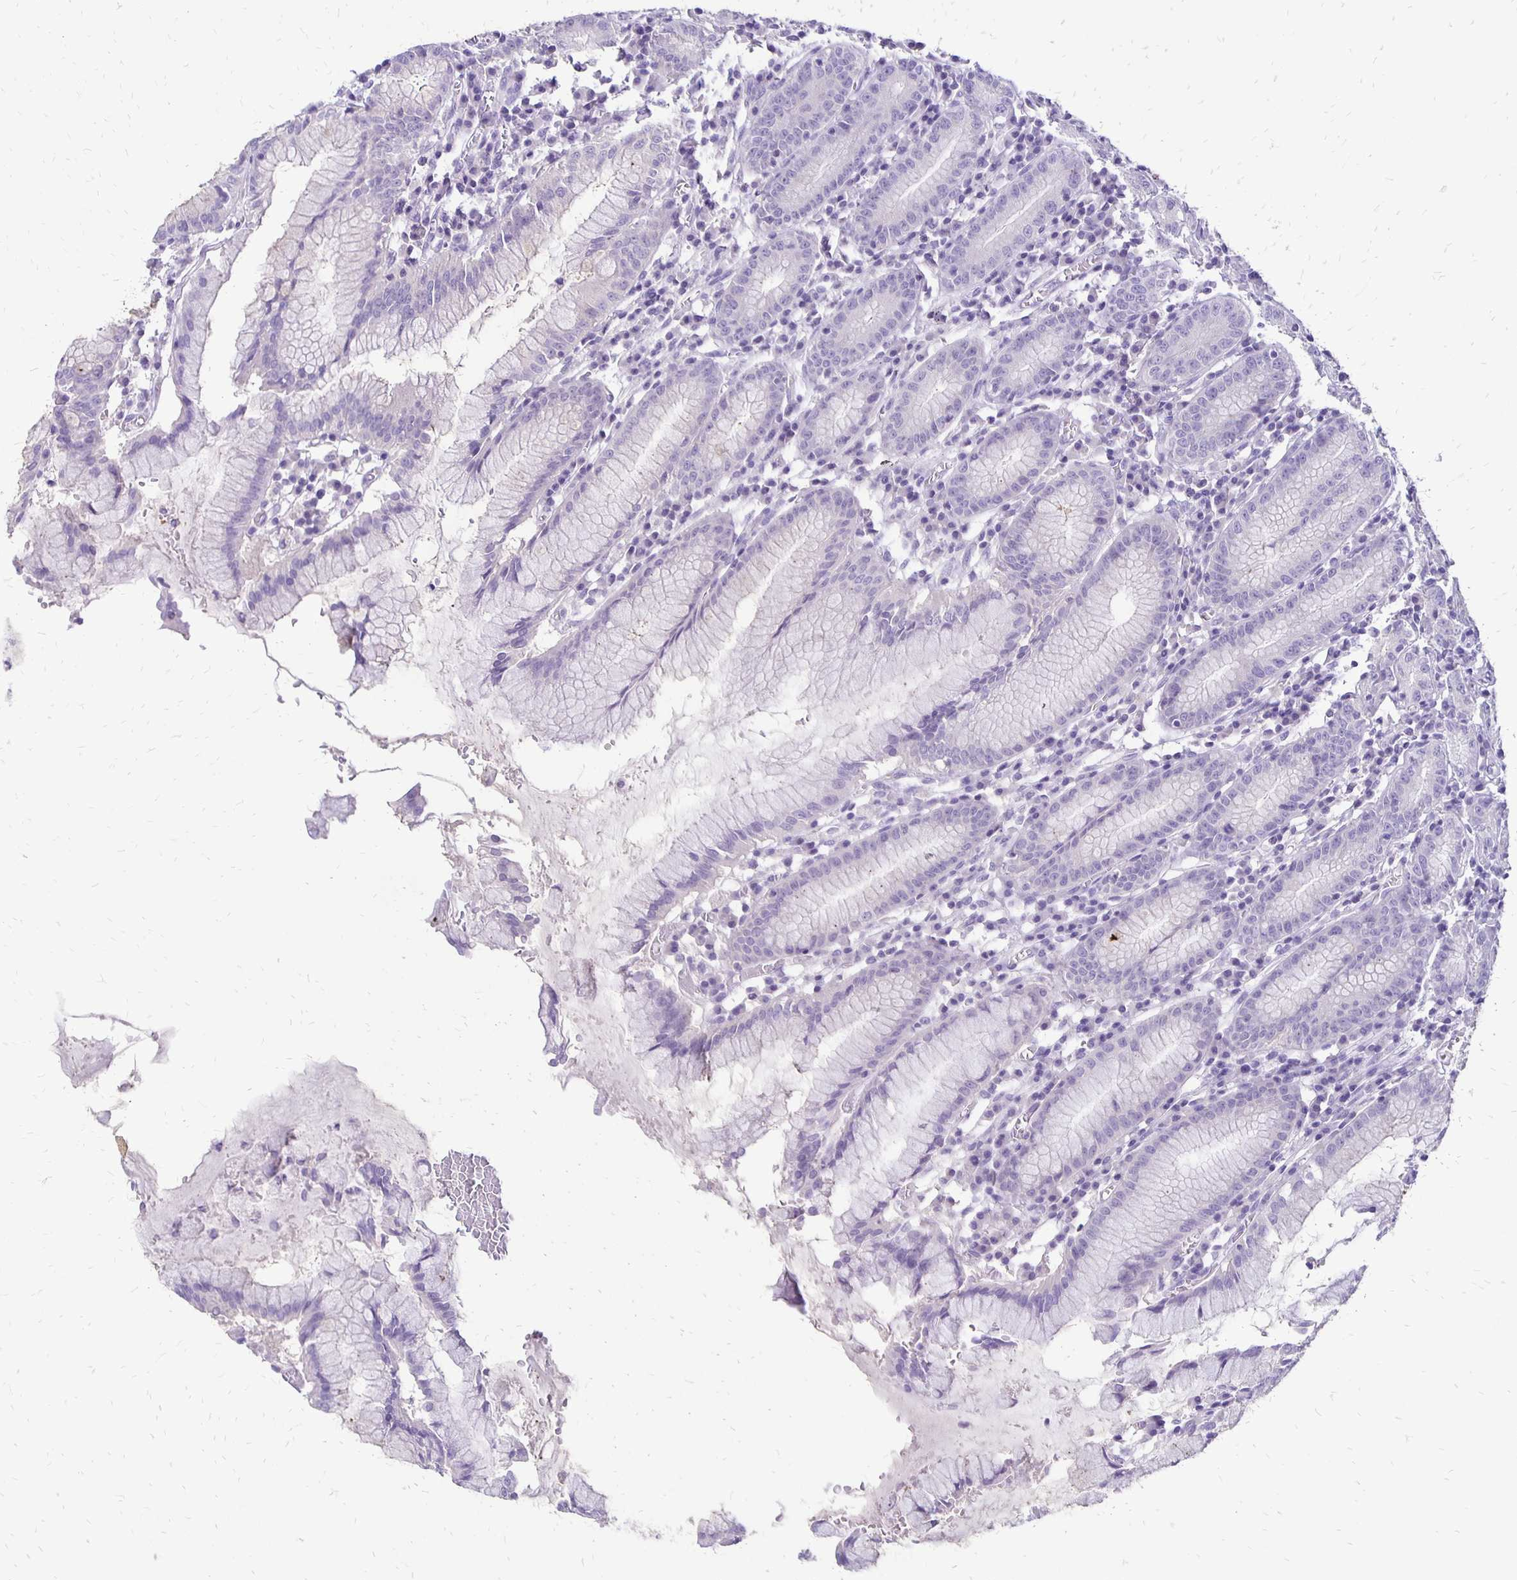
{"staining": {"intensity": "negative", "quantity": "none", "location": "none"}, "tissue": "stomach", "cell_type": "Glandular cells", "image_type": "normal", "snomed": [{"axis": "morphology", "description": "Normal tissue, NOS"}, {"axis": "topography", "description": "Stomach"}], "caption": "Protein analysis of unremarkable stomach demonstrates no significant expression in glandular cells.", "gene": "ANKRD45", "patient": {"sex": "male", "age": 55}}